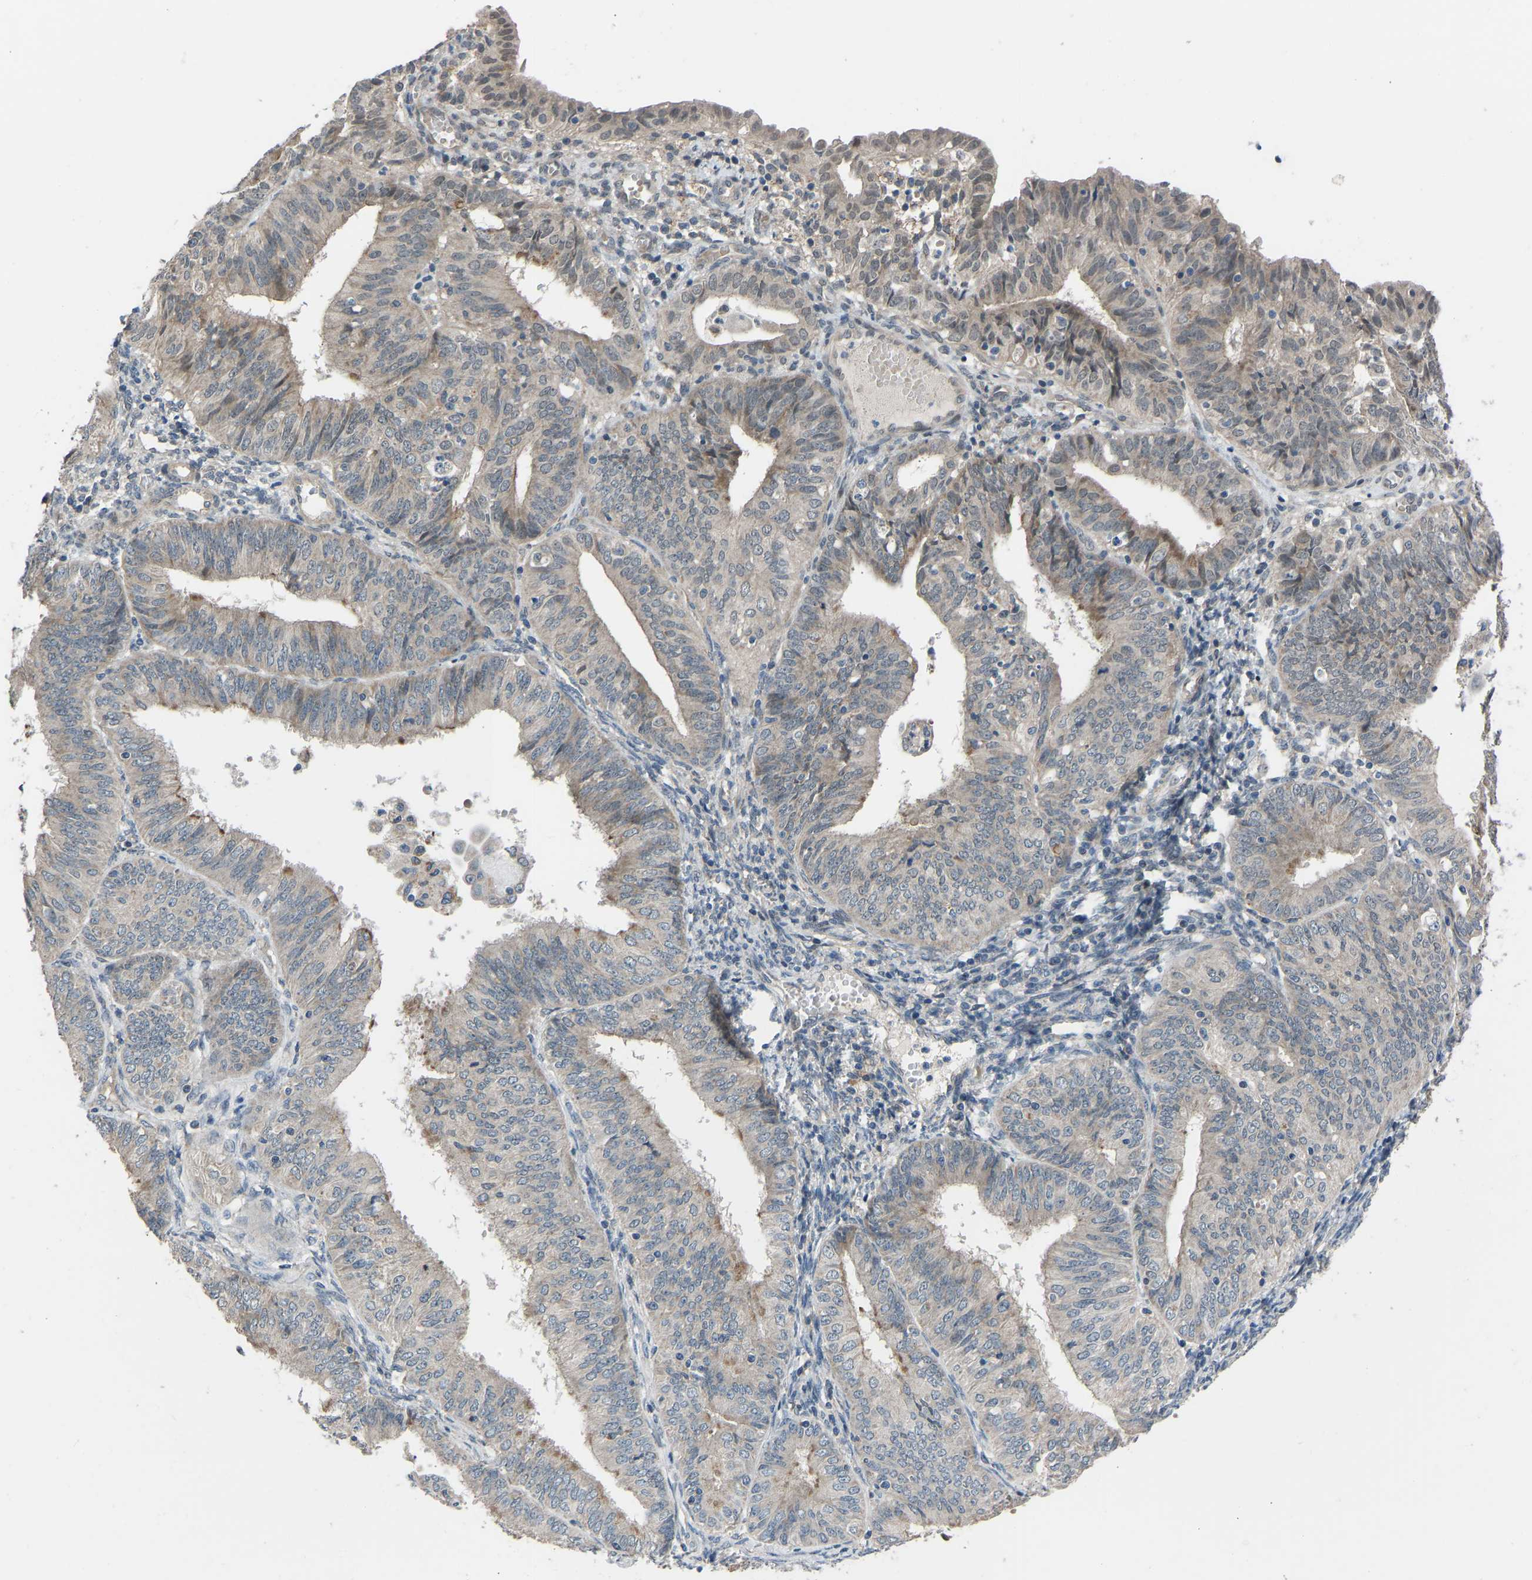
{"staining": {"intensity": "moderate", "quantity": "<25%", "location": "cytoplasmic/membranous"}, "tissue": "endometrial cancer", "cell_type": "Tumor cells", "image_type": "cancer", "snomed": [{"axis": "morphology", "description": "Adenocarcinoma, NOS"}, {"axis": "topography", "description": "Endometrium"}], "caption": "Protein analysis of endometrial cancer (adenocarcinoma) tissue demonstrates moderate cytoplasmic/membranous expression in about <25% of tumor cells.", "gene": "CDK2AP1", "patient": {"sex": "female", "age": 58}}